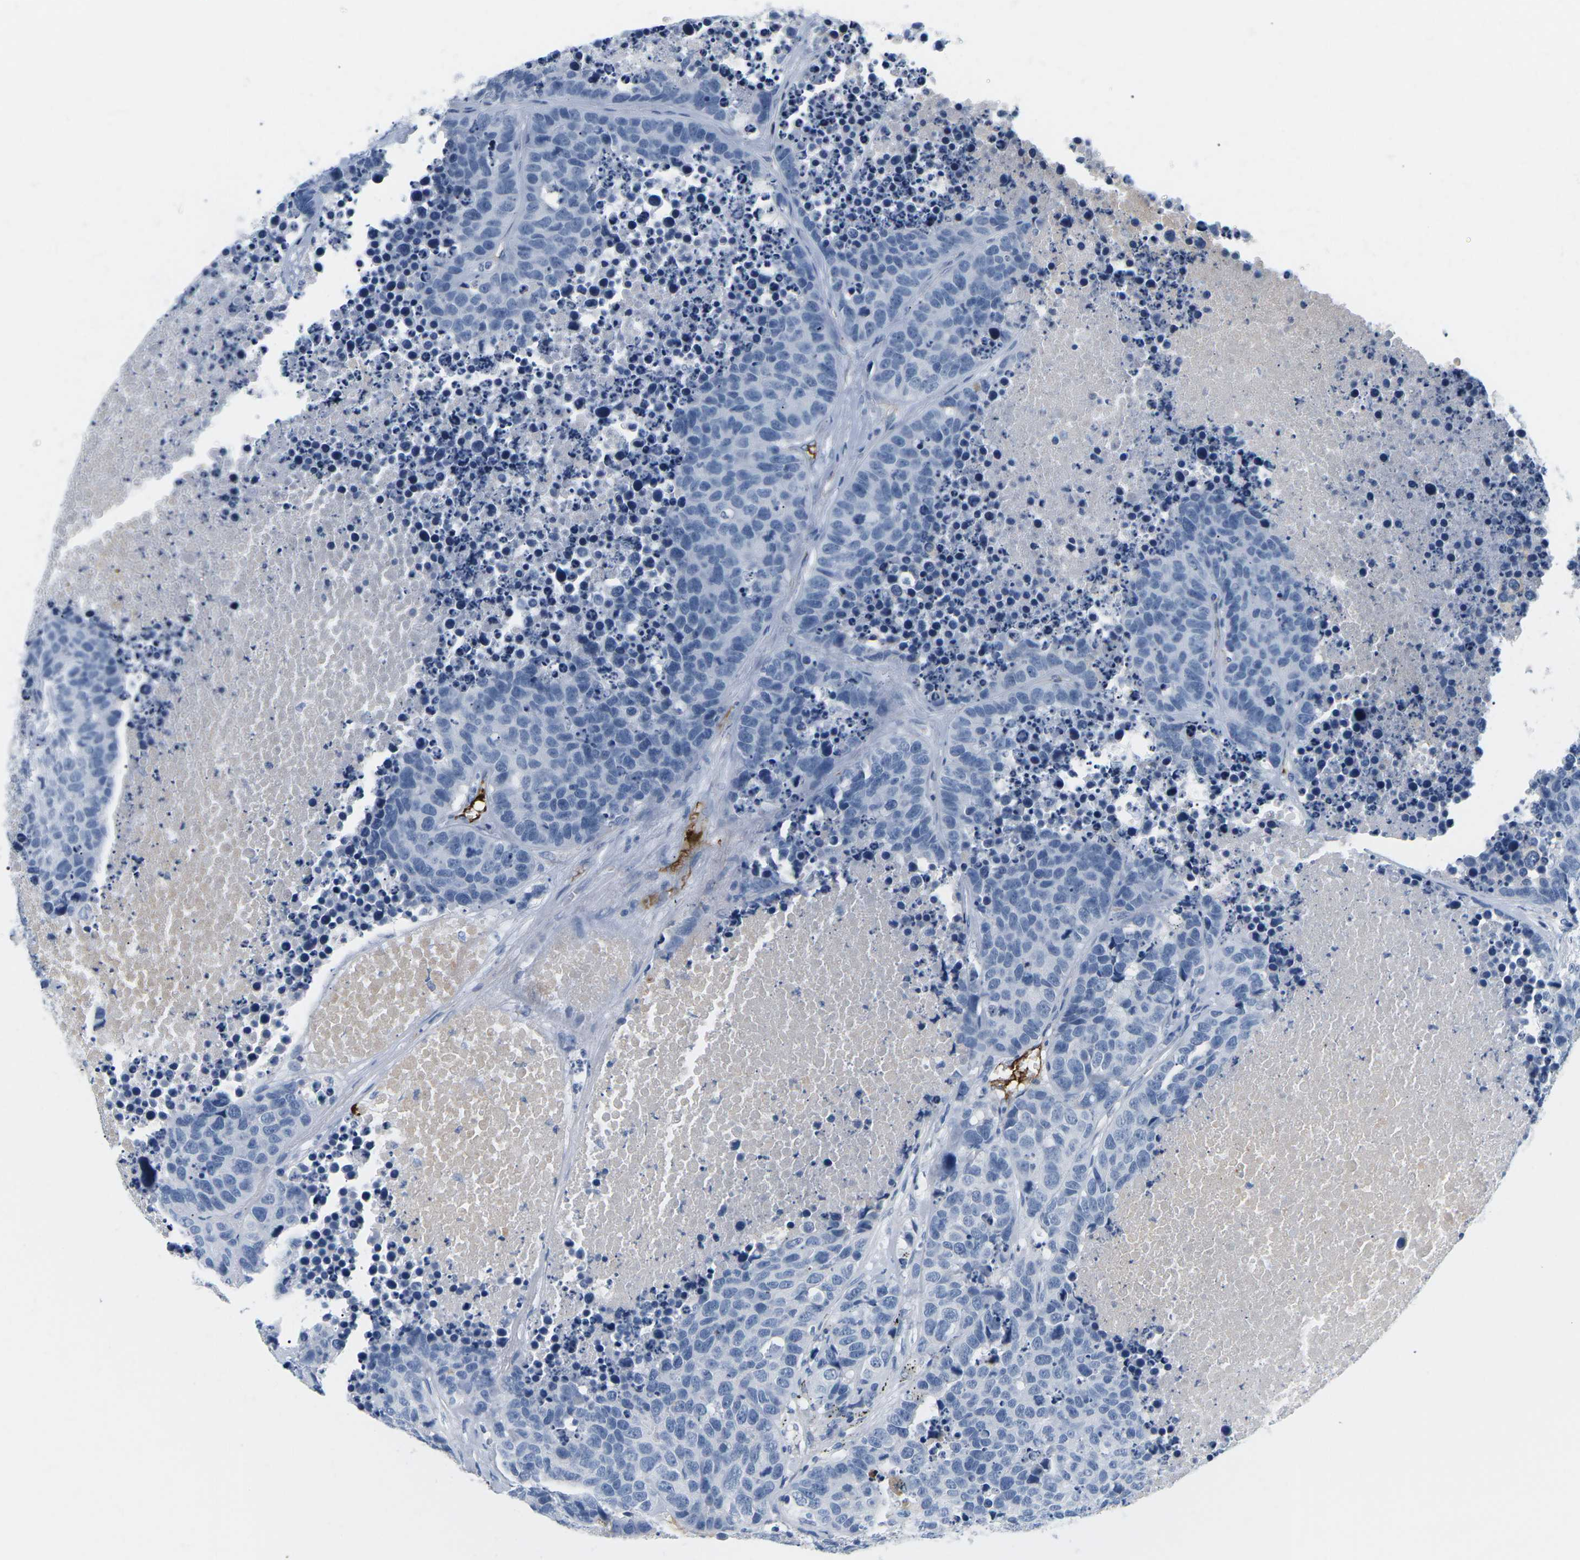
{"staining": {"intensity": "negative", "quantity": "none", "location": "none"}, "tissue": "carcinoid", "cell_type": "Tumor cells", "image_type": "cancer", "snomed": [{"axis": "morphology", "description": "Carcinoid, malignant, NOS"}, {"axis": "topography", "description": "Lung"}], "caption": "A micrograph of human carcinoid (malignant) is negative for staining in tumor cells.", "gene": "APOB", "patient": {"sex": "male", "age": 60}}